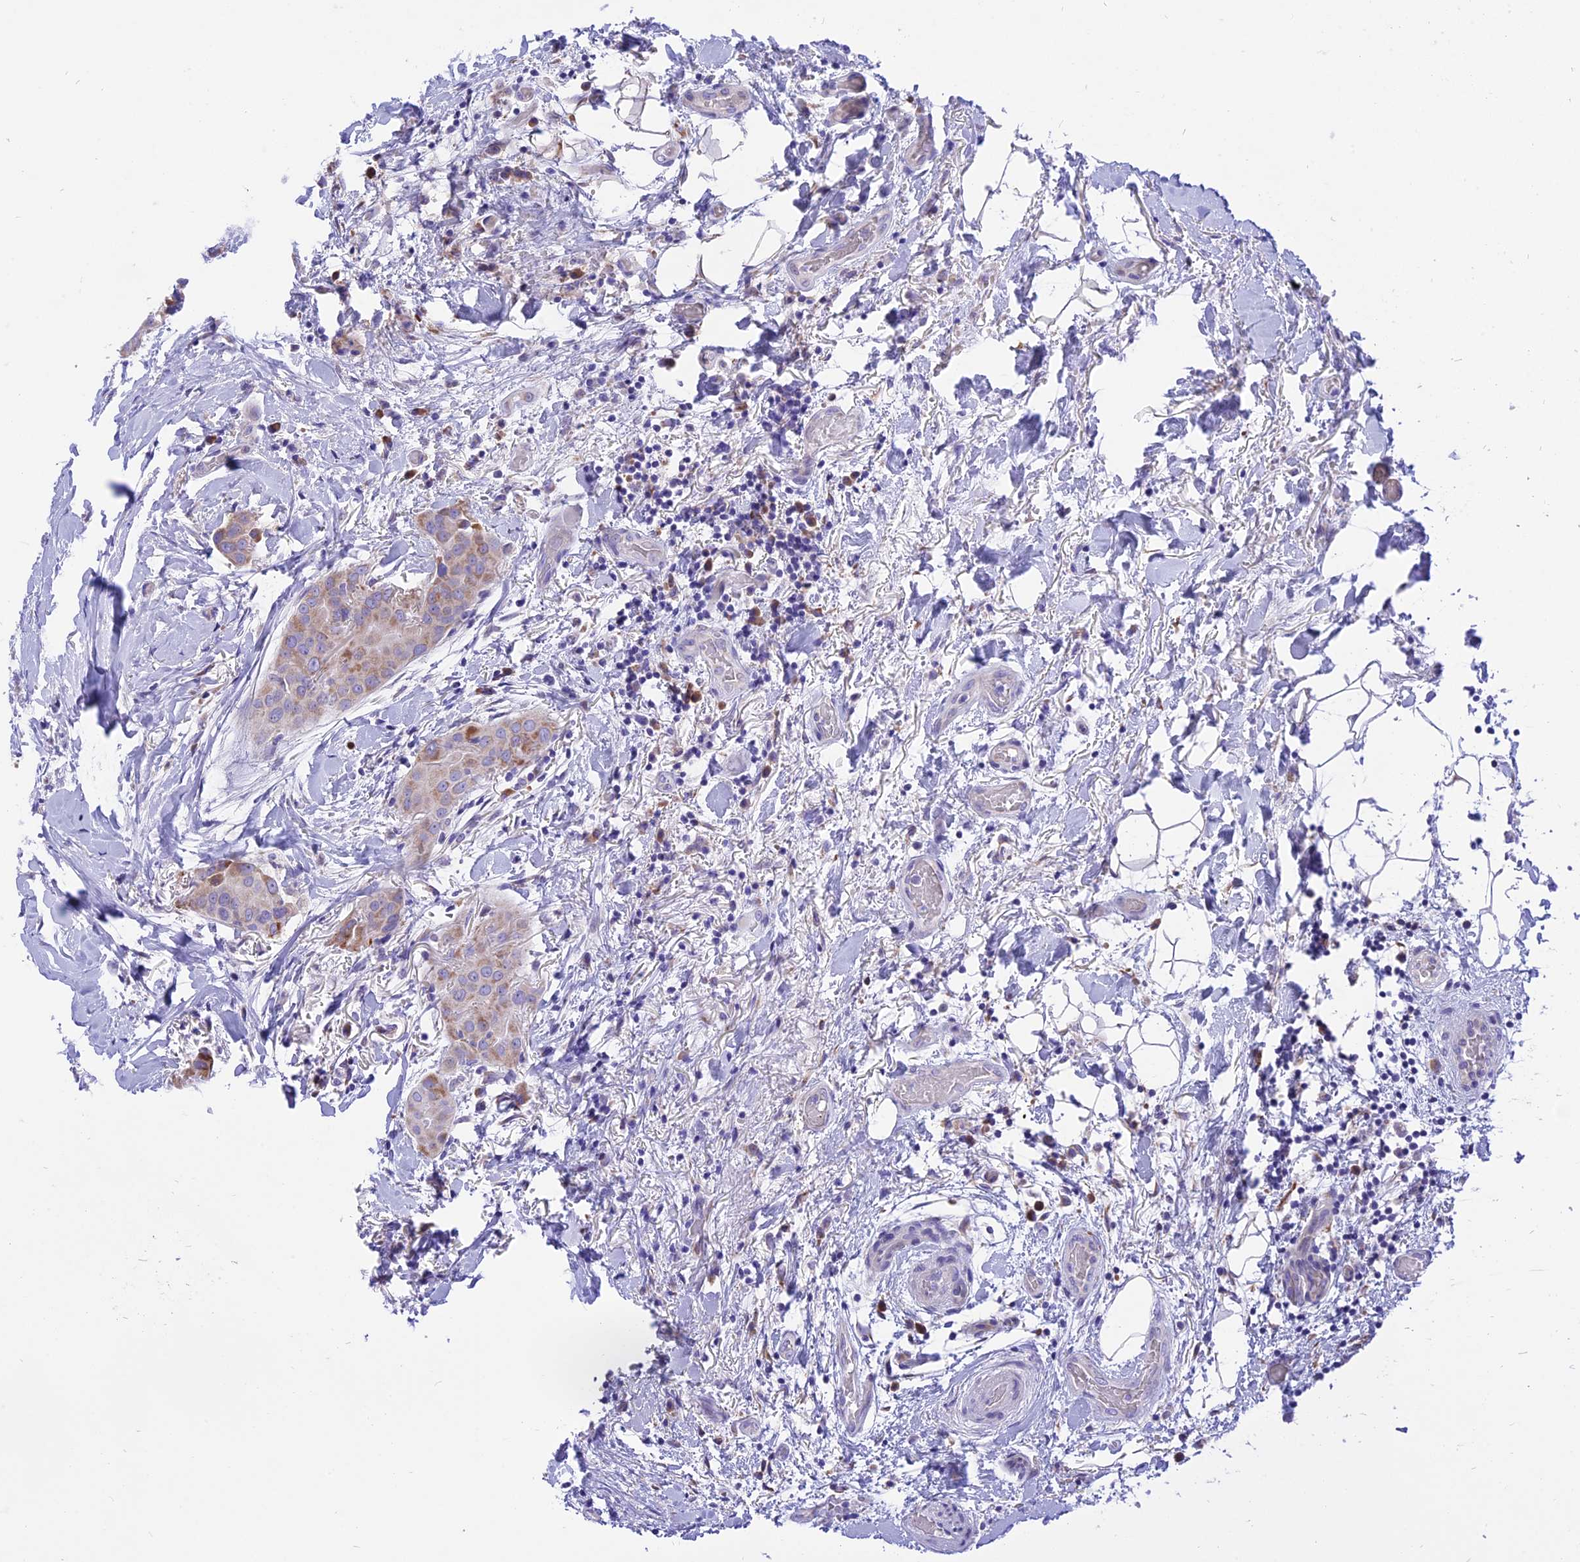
{"staining": {"intensity": "moderate", "quantity": "<25%", "location": "cytoplasmic/membranous"}, "tissue": "thyroid cancer", "cell_type": "Tumor cells", "image_type": "cancer", "snomed": [{"axis": "morphology", "description": "Papillary adenocarcinoma, NOS"}, {"axis": "topography", "description": "Thyroid gland"}], "caption": "Thyroid papillary adenocarcinoma was stained to show a protein in brown. There is low levels of moderate cytoplasmic/membranous positivity in approximately <25% of tumor cells.", "gene": "ARMCX6", "patient": {"sex": "male", "age": 33}}